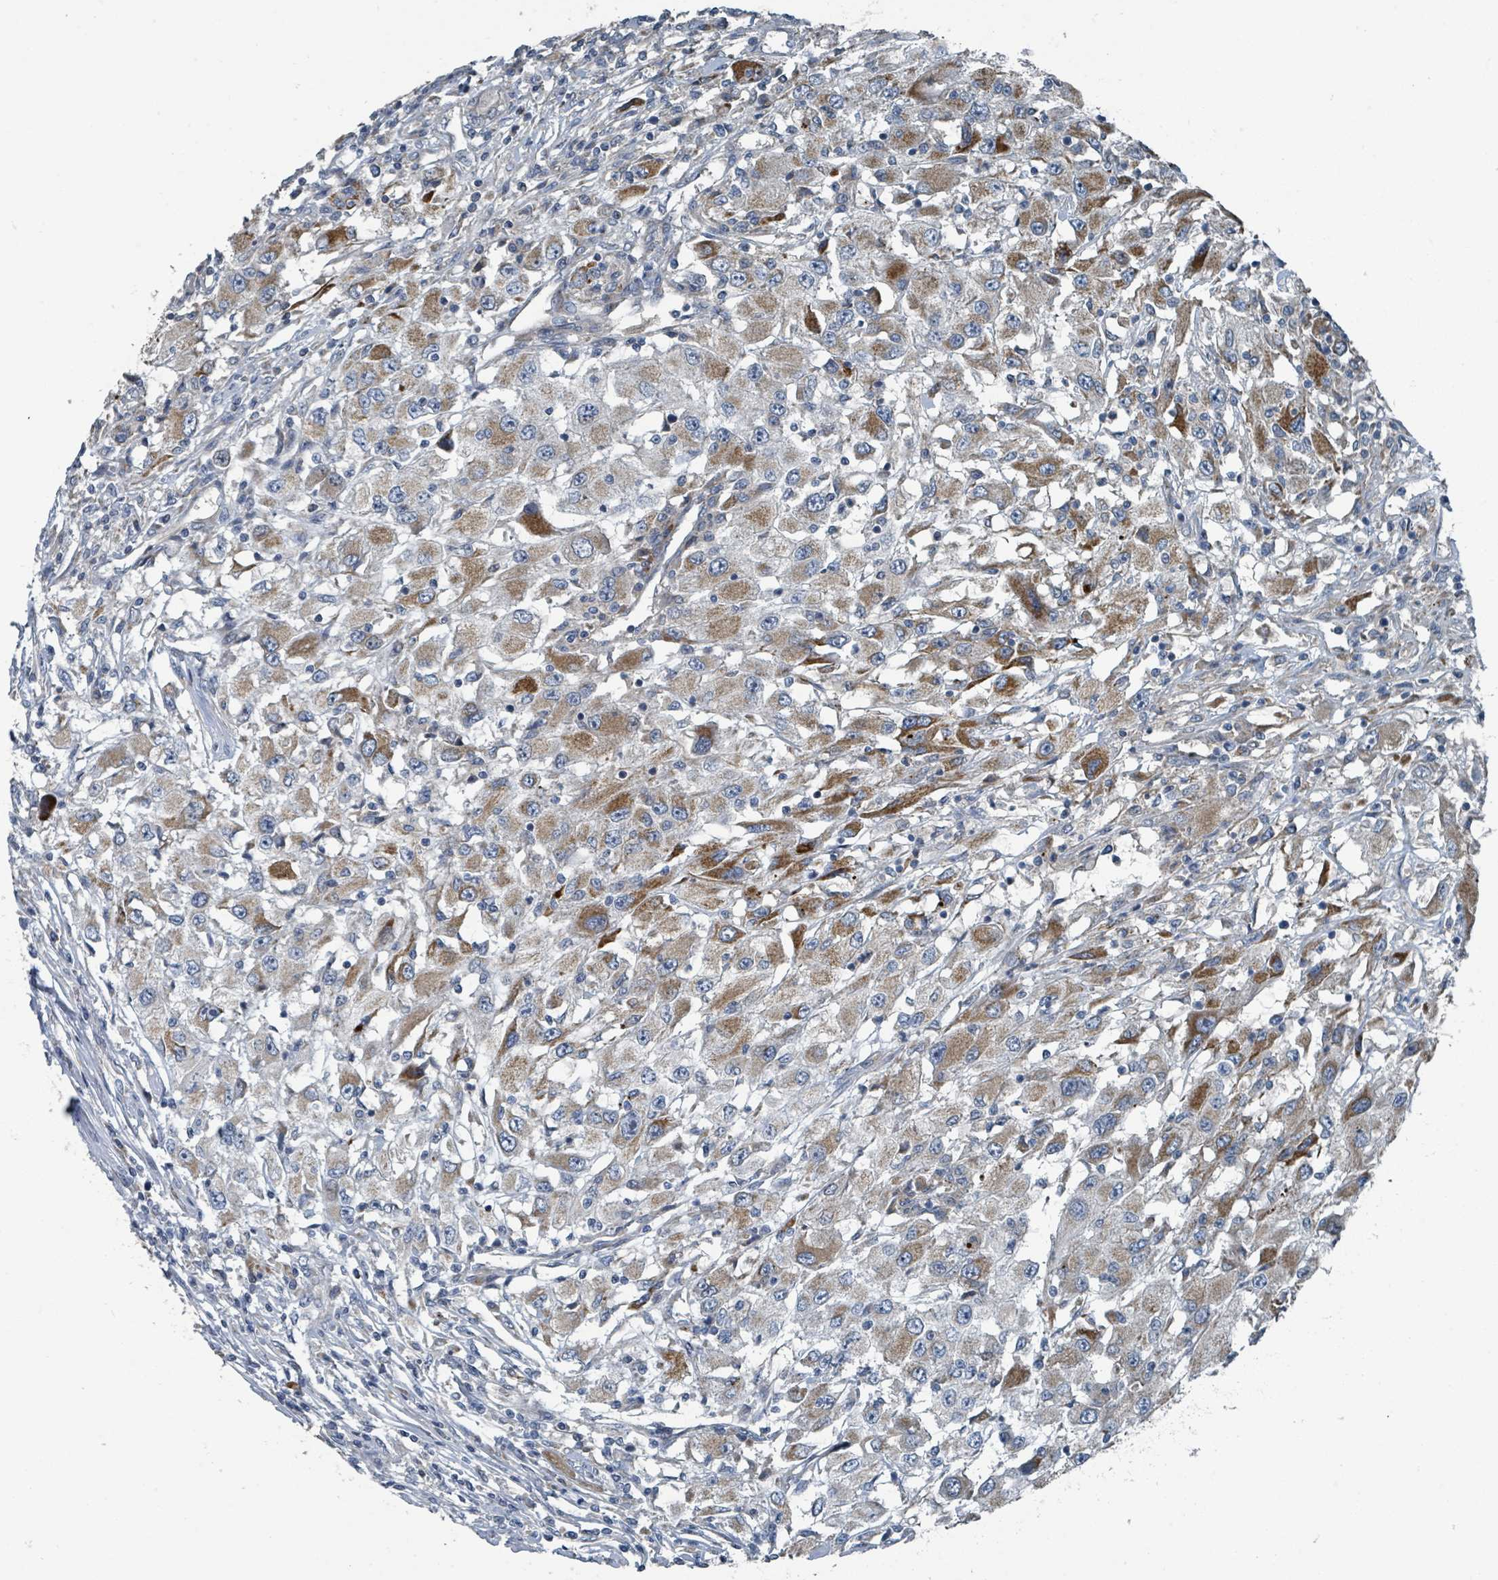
{"staining": {"intensity": "moderate", "quantity": "25%-75%", "location": "cytoplasmic/membranous"}, "tissue": "renal cancer", "cell_type": "Tumor cells", "image_type": "cancer", "snomed": [{"axis": "morphology", "description": "Adenocarcinoma, NOS"}, {"axis": "topography", "description": "Kidney"}], "caption": "Renal cancer (adenocarcinoma) stained with a brown dye shows moderate cytoplasmic/membranous positive positivity in about 25%-75% of tumor cells.", "gene": "DIPK2A", "patient": {"sex": "female", "age": 67}}